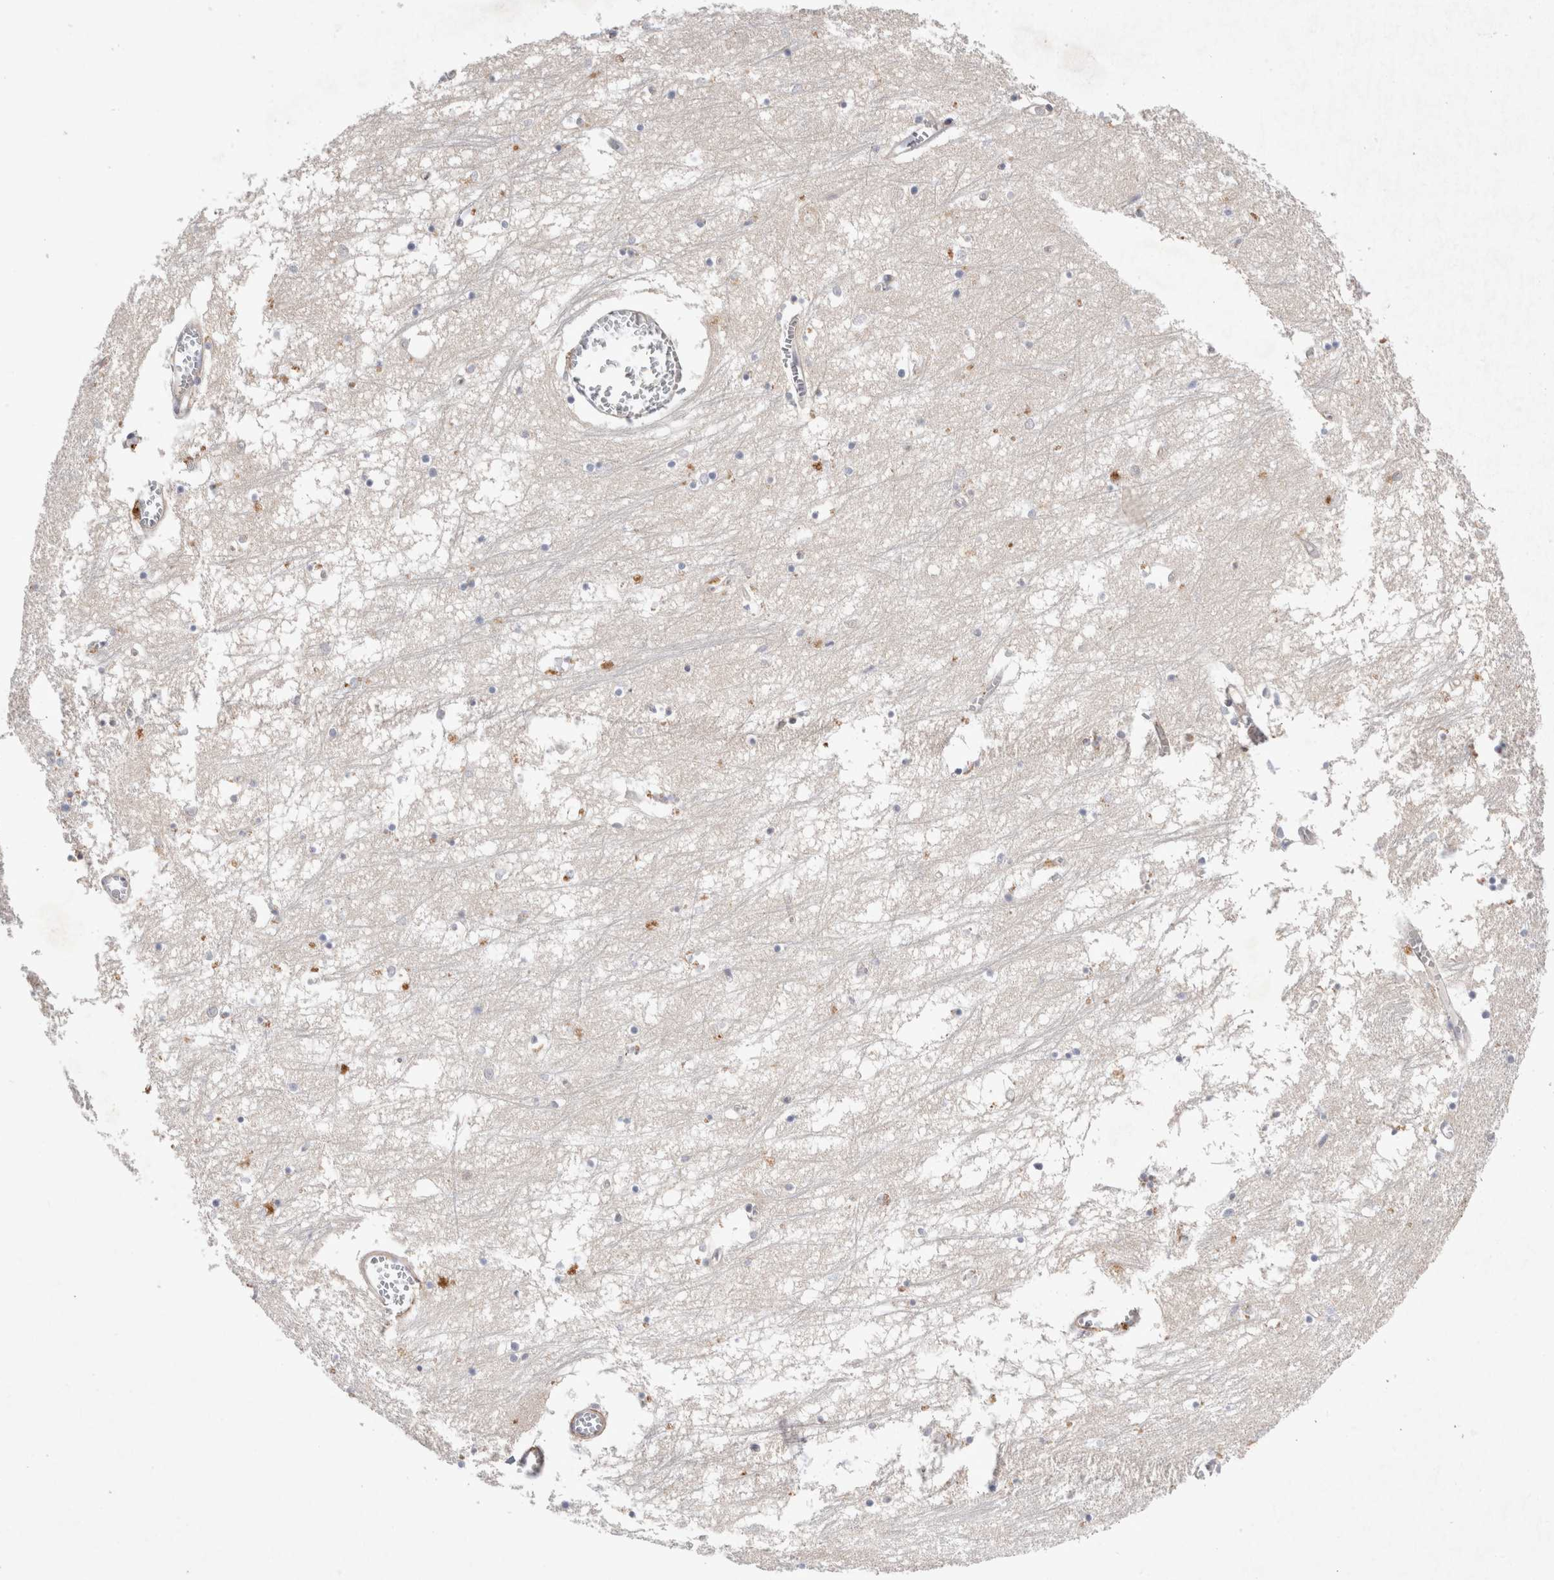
{"staining": {"intensity": "weak", "quantity": "<25%", "location": "cytoplasmic/membranous"}, "tissue": "hippocampus", "cell_type": "Glial cells", "image_type": "normal", "snomed": [{"axis": "morphology", "description": "Normal tissue, NOS"}, {"axis": "topography", "description": "Hippocampus"}], "caption": "This is an immunohistochemistry photomicrograph of benign human hippocampus. There is no positivity in glial cells.", "gene": "HTT", "patient": {"sex": "male", "age": 70}}